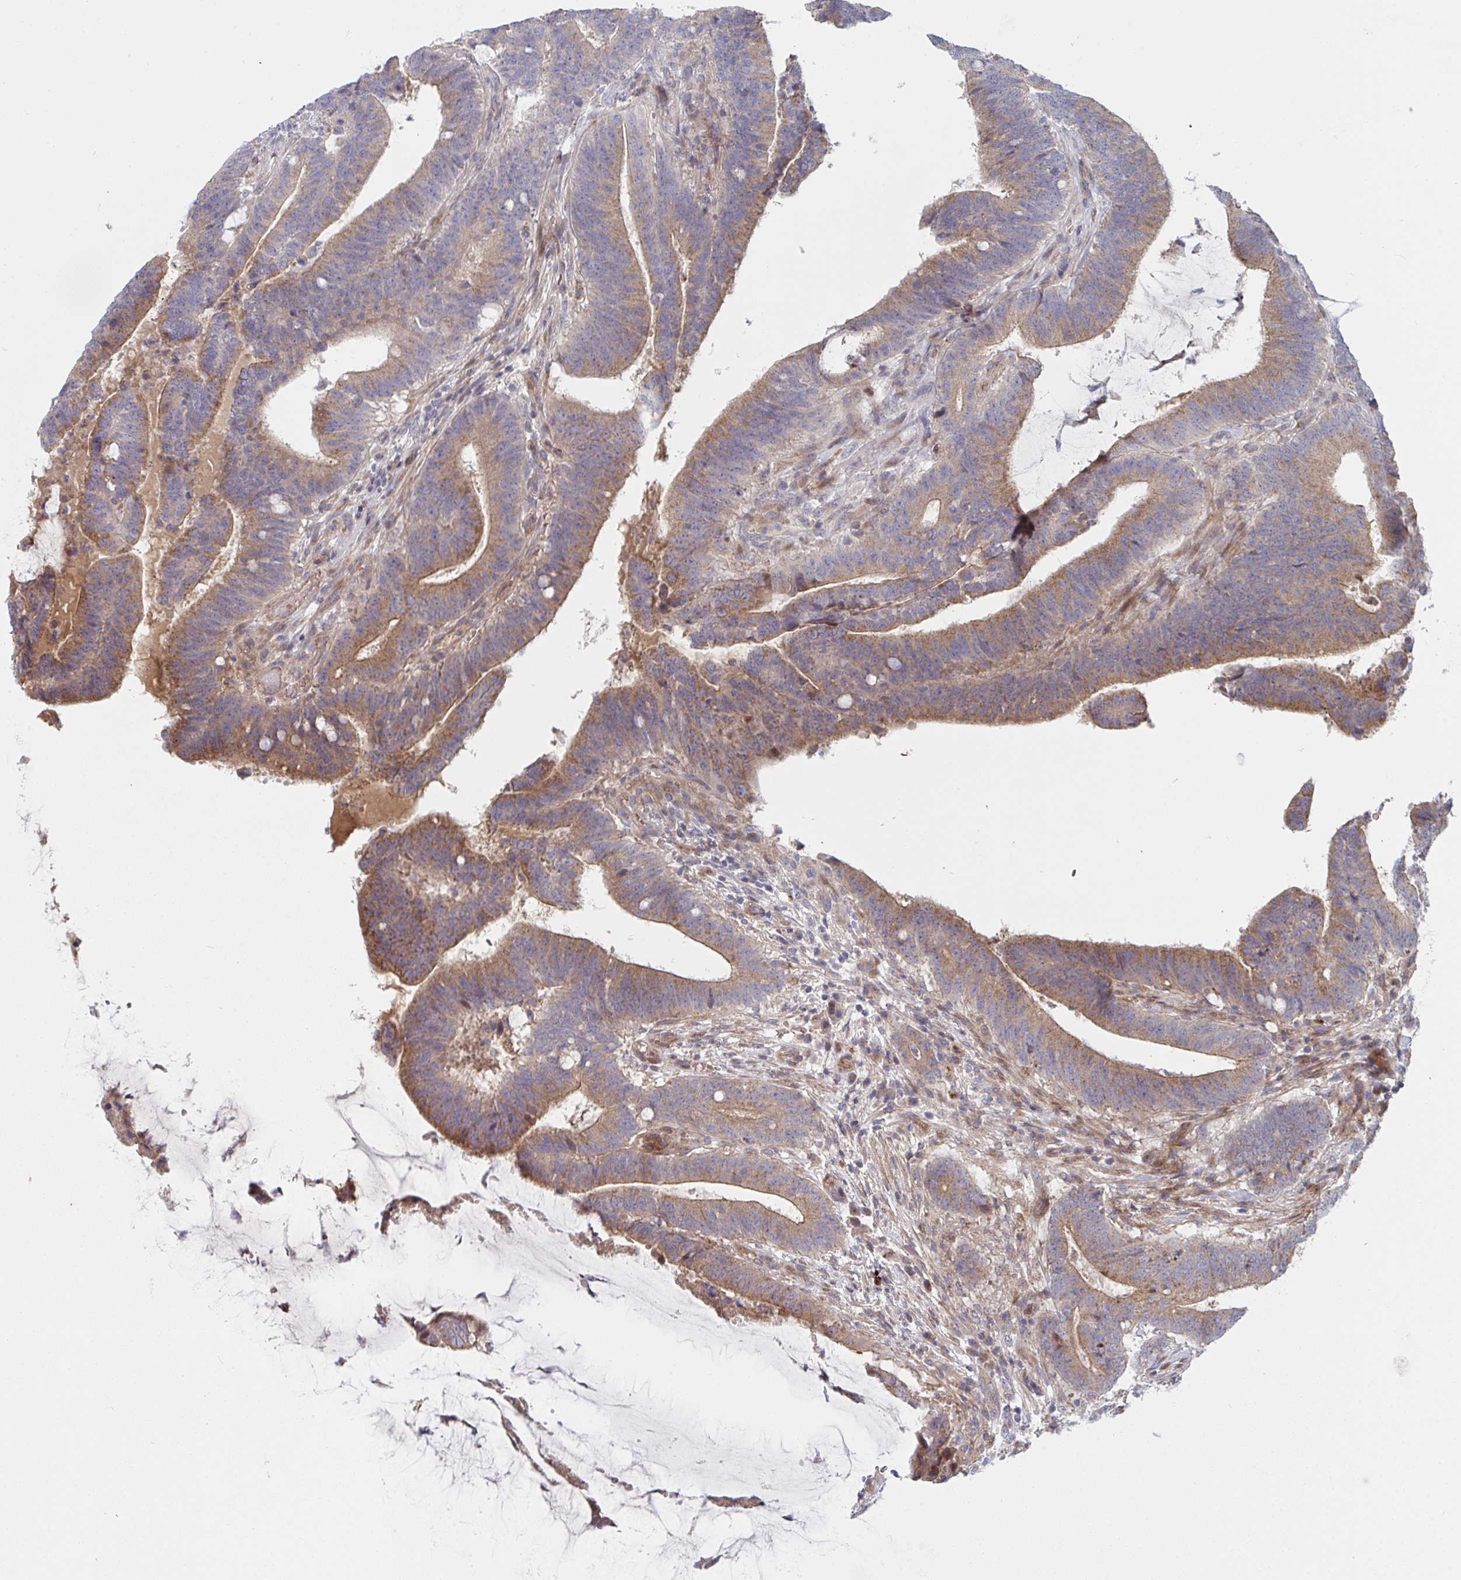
{"staining": {"intensity": "moderate", "quantity": ">75%", "location": "cytoplasmic/membranous"}, "tissue": "colorectal cancer", "cell_type": "Tumor cells", "image_type": "cancer", "snomed": [{"axis": "morphology", "description": "Adenocarcinoma, NOS"}, {"axis": "topography", "description": "Colon"}], "caption": "Moderate cytoplasmic/membranous protein staining is appreciated in about >75% of tumor cells in adenocarcinoma (colorectal).", "gene": "TNFSF4", "patient": {"sex": "female", "age": 43}}